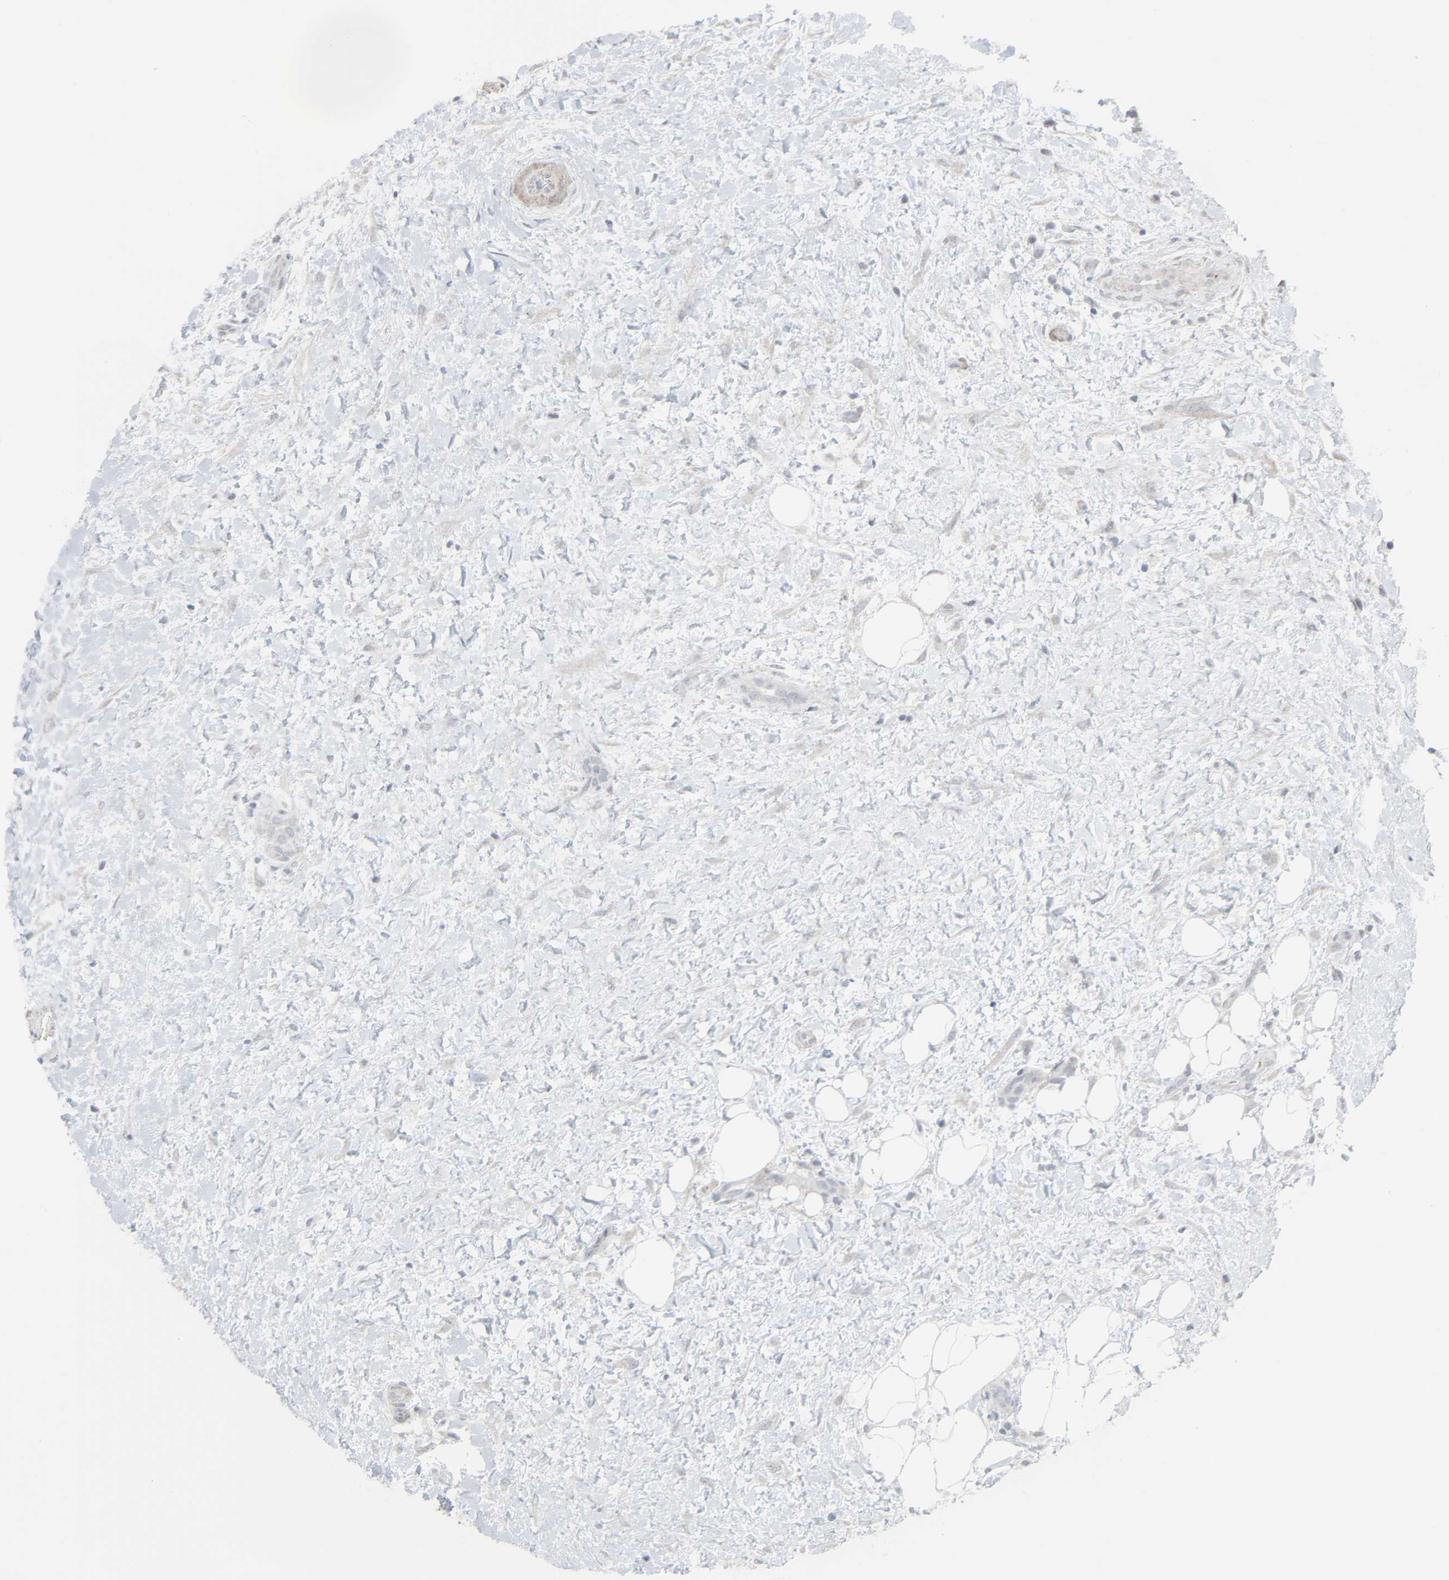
{"staining": {"intensity": "negative", "quantity": "none", "location": "none"}, "tissue": "lymphoma", "cell_type": "Tumor cells", "image_type": "cancer", "snomed": [{"axis": "morphology", "description": "Malignant lymphoma, non-Hodgkin's type, Low grade"}, {"axis": "topography", "description": "Lymph node"}], "caption": "A high-resolution photomicrograph shows immunohistochemistry staining of lymphoma, which demonstrates no significant staining in tumor cells. The staining is performed using DAB (3,3'-diaminobenzidine) brown chromogen with nuclei counter-stained in using hematoxylin.", "gene": "NEUROD1", "patient": {"sex": "female", "age": 76}}